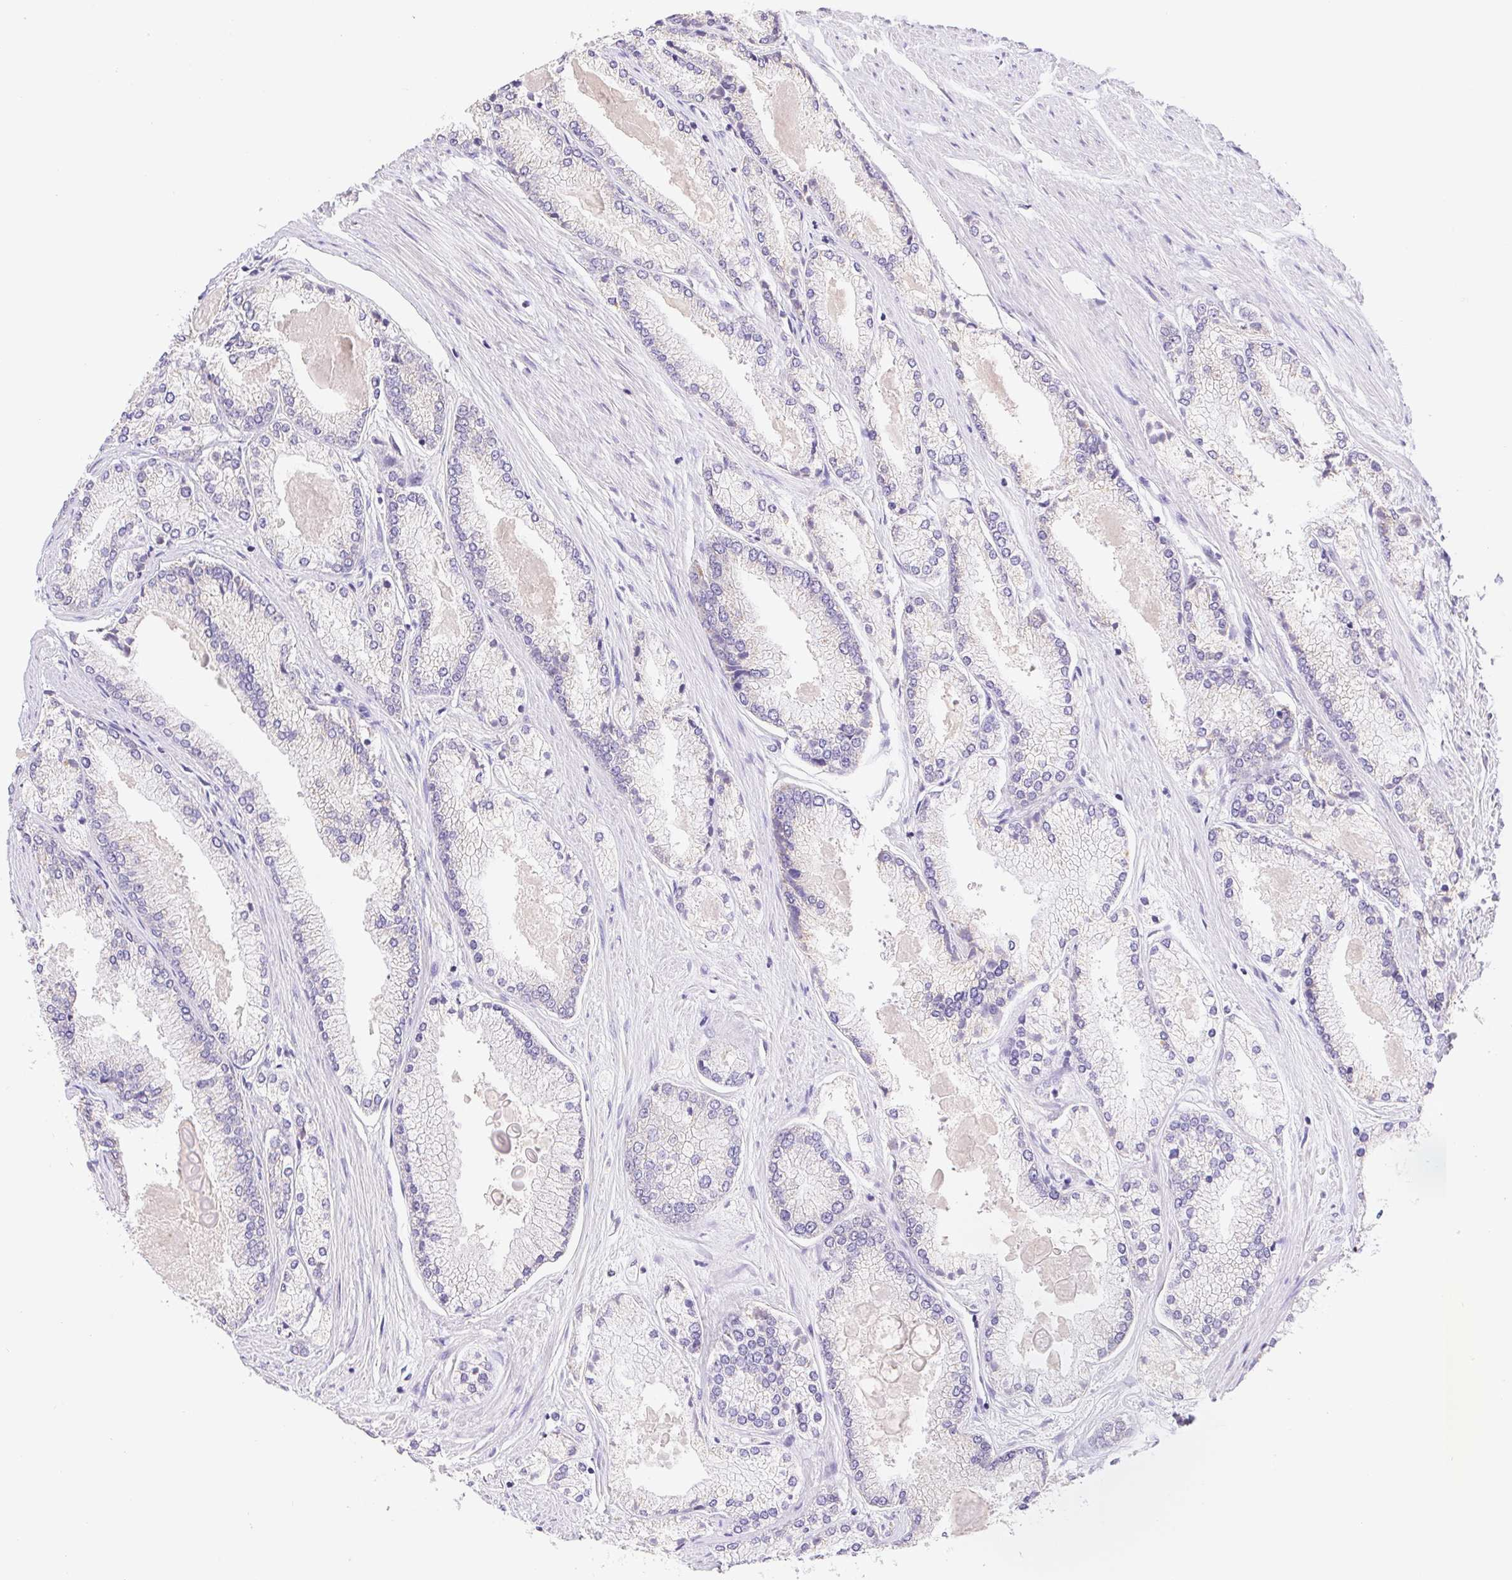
{"staining": {"intensity": "weak", "quantity": "<25%", "location": "cytoplasmic/membranous"}, "tissue": "prostate cancer", "cell_type": "Tumor cells", "image_type": "cancer", "snomed": [{"axis": "morphology", "description": "Adenocarcinoma, High grade"}, {"axis": "topography", "description": "Prostate"}], "caption": "Prostate cancer (adenocarcinoma (high-grade)) stained for a protein using immunohistochemistry shows no positivity tumor cells.", "gene": "FKBP6", "patient": {"sex": "male", "age": 68}}